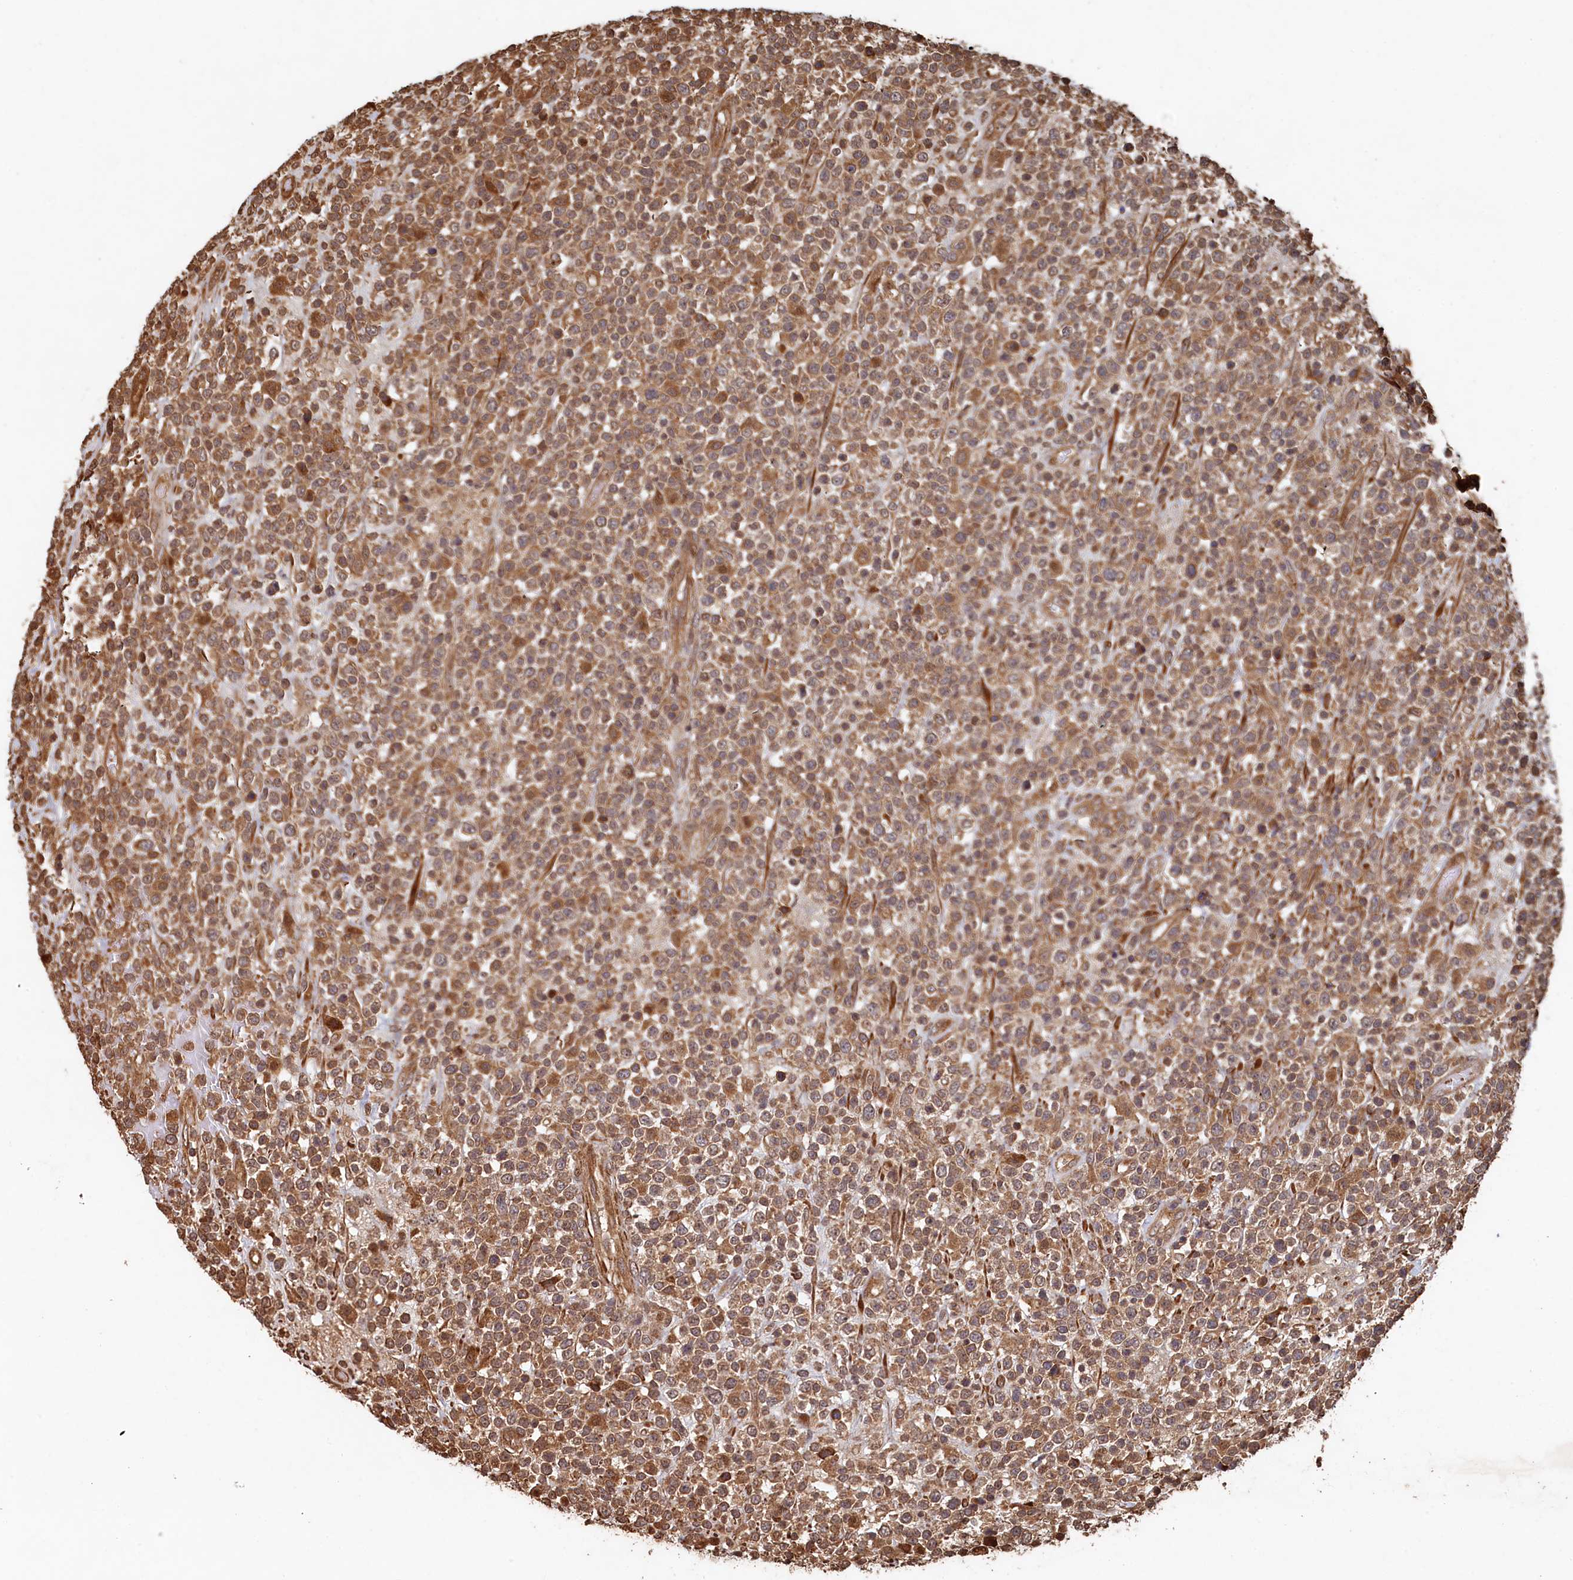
{"staining": {"intensity": "moderate", "quantity": ">75%", "location": "cytoplasmic/membranous"}, "tissue": "lymphoma", "cell_type": "Tumor cells", "image_type": "cancer", "snomed": [{"axis": "morphology", "description": "Malignant lymphoma, non-Hodgkin's type, High grade"}, {"axis": "topography", "description": "Colon"}], "caption": "High-magnification brightfield microscopy of lymphoma stained with DAB (brown) and counterstained with hematoxylin (blue). tumor cells exhibit moderate cytoplasmic/membranous positivity is seen in about>75% of cells.", "gene": "PIGN", "patient": {"sex": "female", "age": 53}}